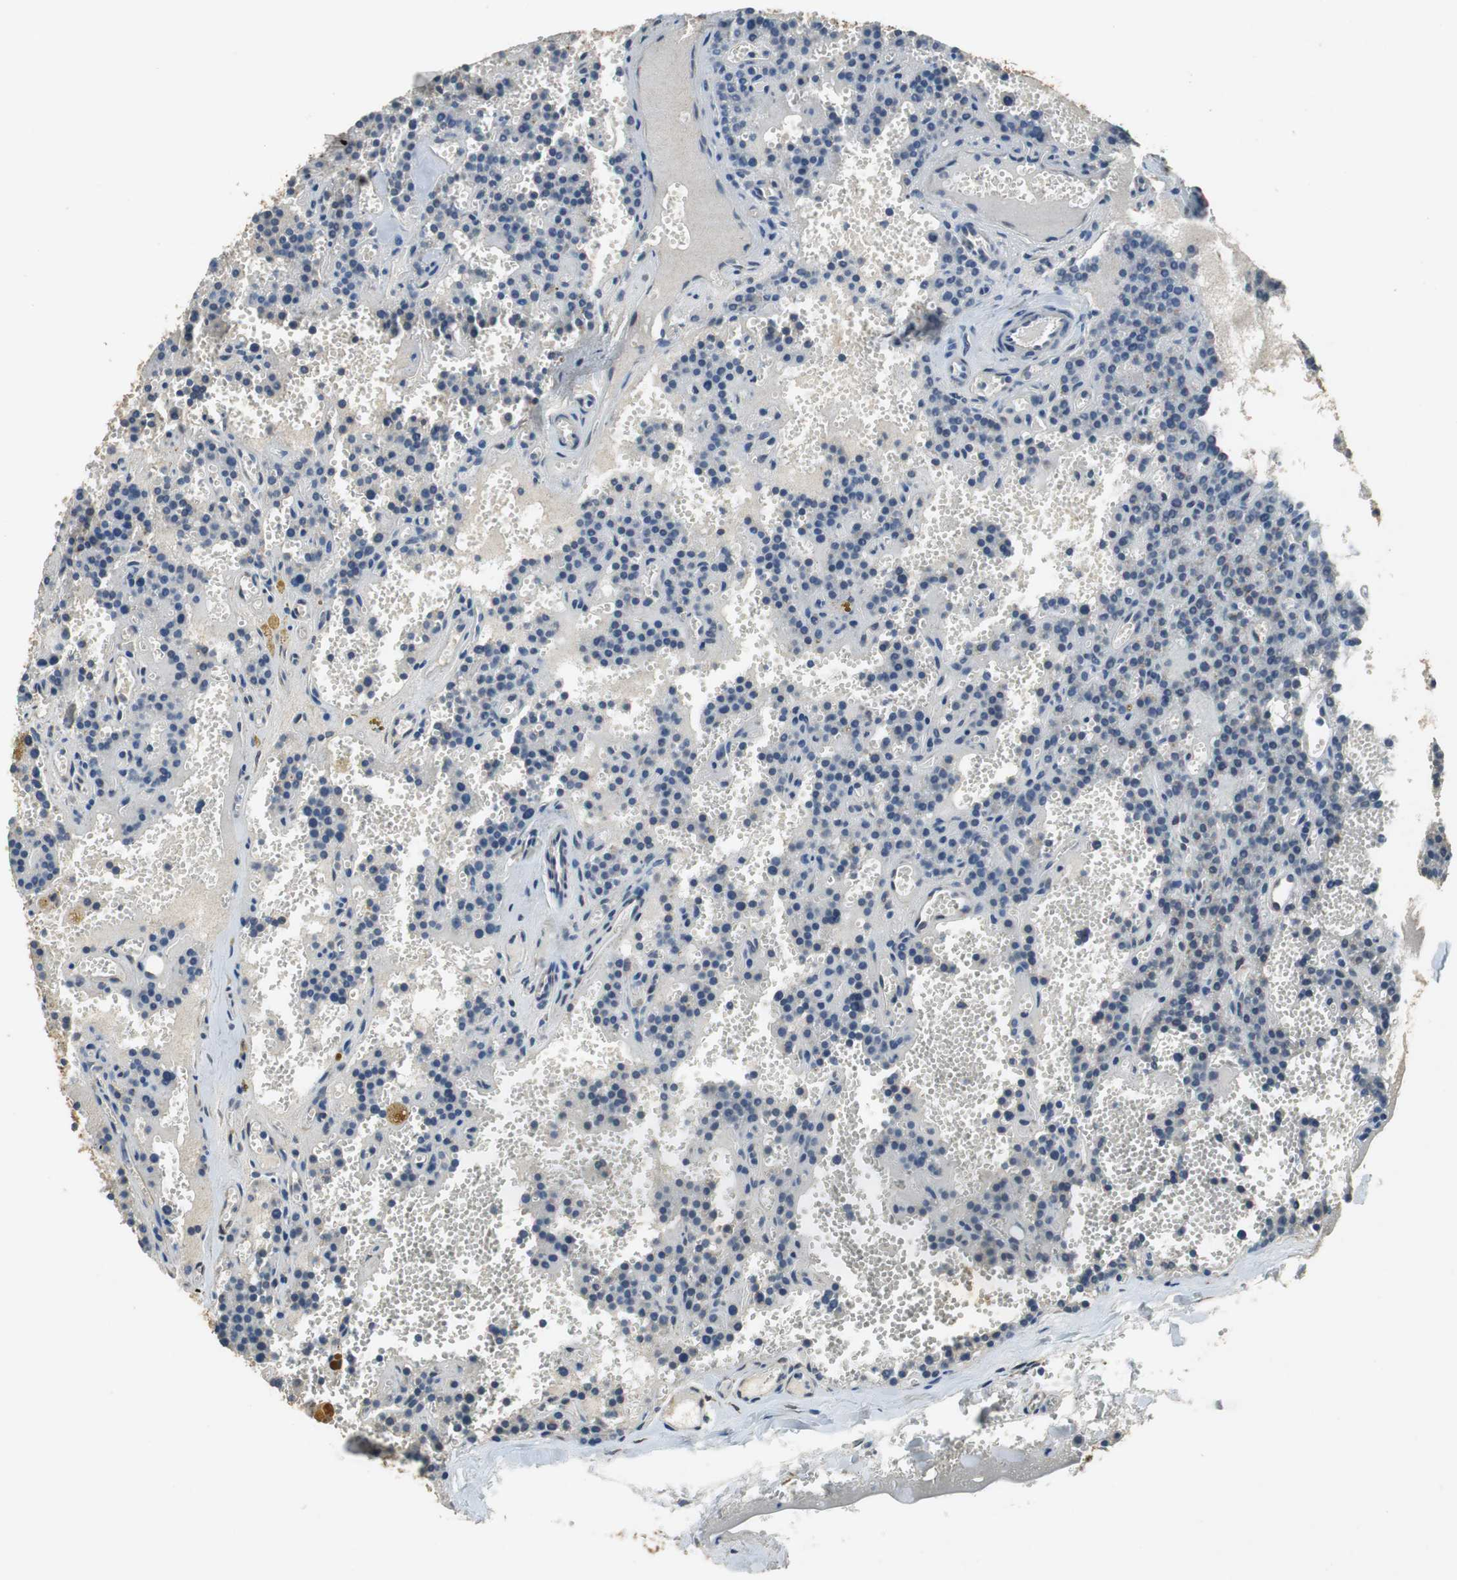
{"staining": {"intensity": "strong", "quantity": ">75%", "location": "cytoplasmic/membranous"}, "tissue": "parathyroid gland", "cell_type": "Glandular cells", "image_type": "normal", "snomed": [{"axis": "morphology", "description": "Normal tissue, NOS"}, {"axis": "topography", "description": "Parathyroid gland"}], "caption": "DAB immunohistochemical staining of normal human parathyroid gland exhibits strong cytoplasmic/membranous protein staining in approximately >75% of glandular cells. The protein of interest is shown in brown color, while the nuclei are stained blue.", "gene": "ALDH4A1", "patient": {"sex": "male", "age": 25}}